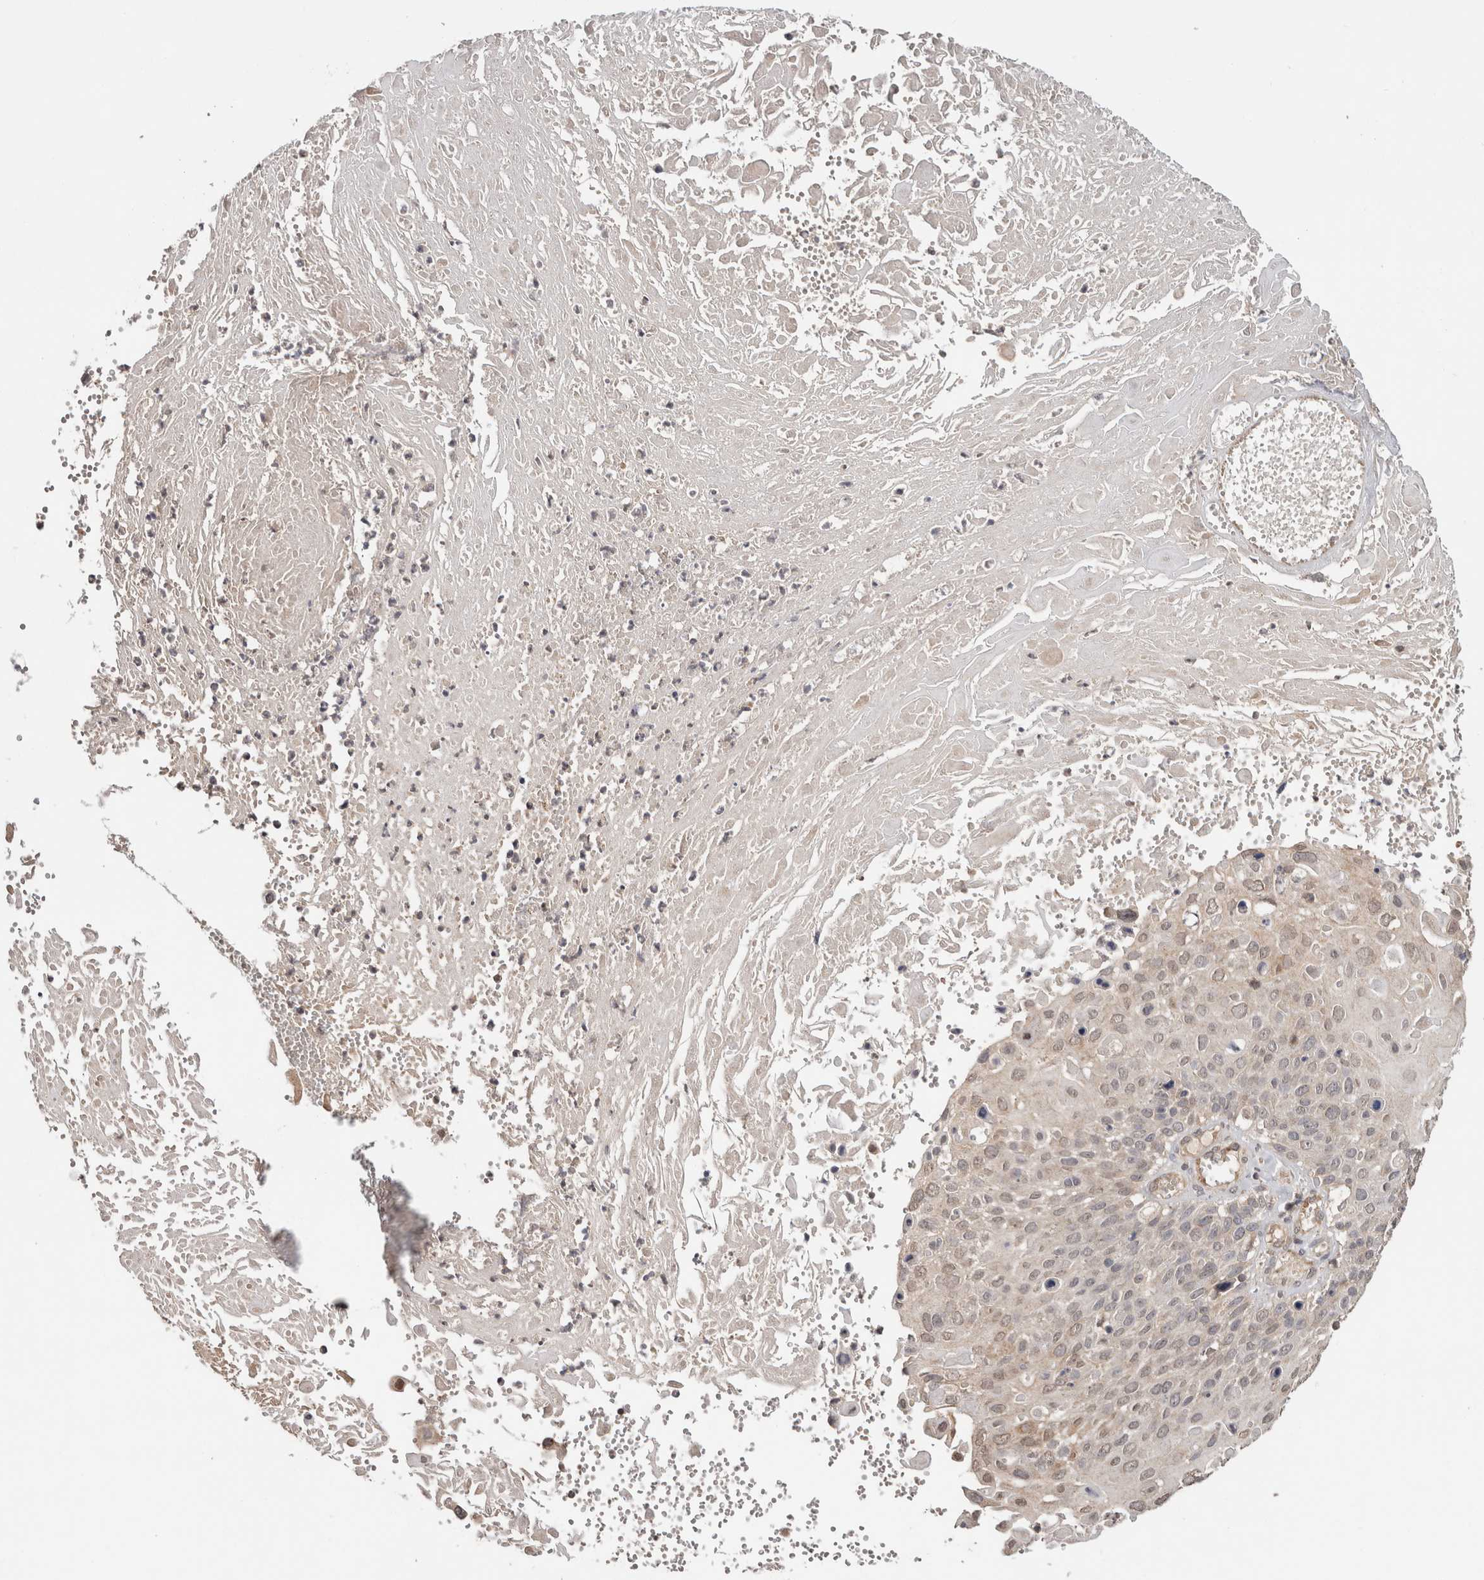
{"staining": {"intensity": "negative", "quantity": "none", "location": "none"}, "tissue": "cervical cancer", "cell_type": "Tumor cells", "image_type": "cancer", "snomed": [{"axis": "morphology", "description": "Squamous cell carcinoma, NOS"}, {"axis": "topography", "description": "Cervix"}], "caption": "This is a image of immunohistochemistry staining of squamous cell carcinoma (cervical), which shows no positivity in tumor cells. Brightfield microscopy of immunohistochemistry (IHC) stained with DAB (brown) and hematoxylin (blue), captured at high magnification.", "gene": "HMOX2", "patient": {"sex": "female", "age": 74}}